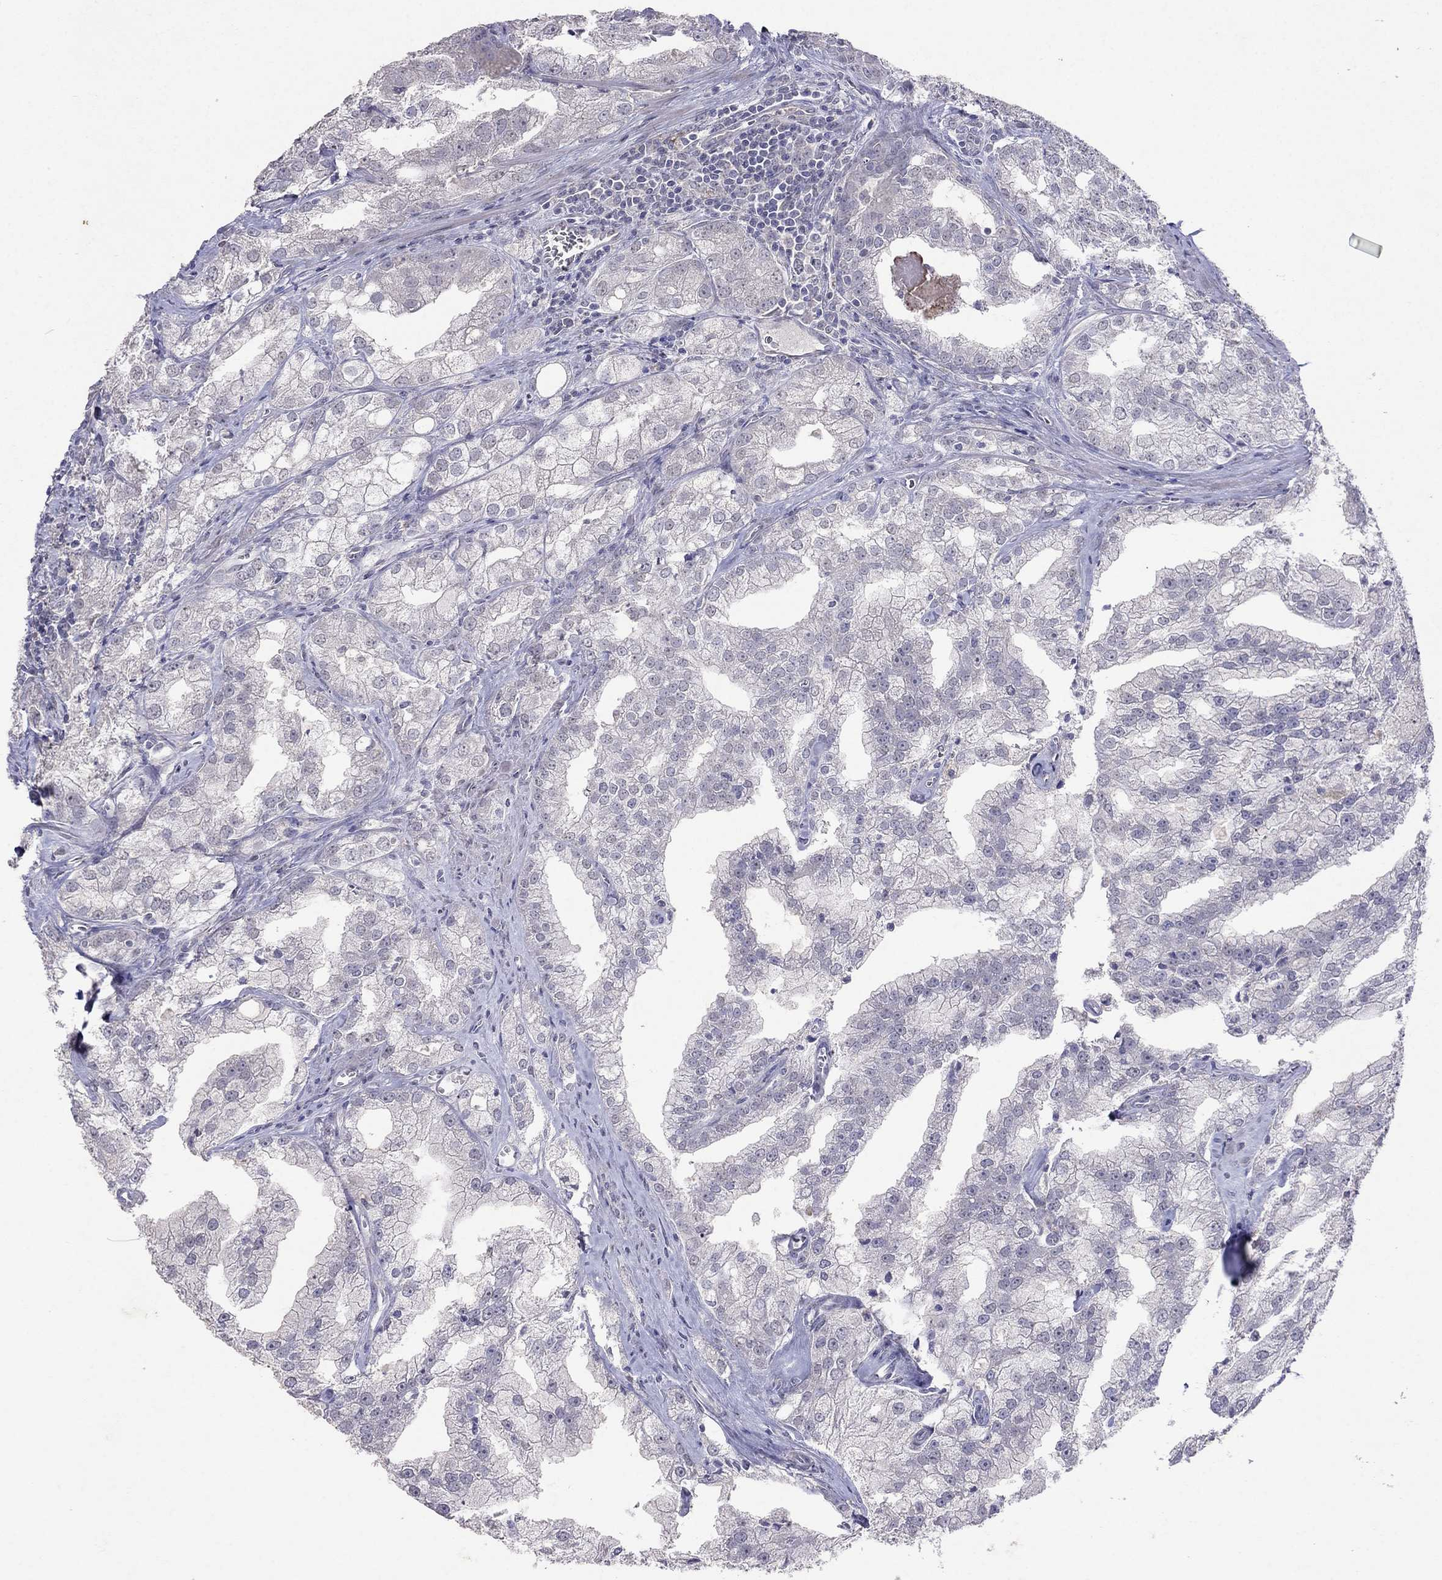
{"staining": {"intensity": "negative", "quantity": "none", "location": "none"}, "tissue": "prostate cancer", "cell_type": "Tumor cells", "image_type": "cancer", "snomed": [{"axis": "morphology", "description": "Adenocarcinoma, NOS"}, {"axis": "topography", "description": "Prostate"}], "caption": "The histopathology image displays no significant expression in tumor cells of prostate adenocarcinoma.", "gene": "FST", "patient": {"sex": "male", "age": 70}}